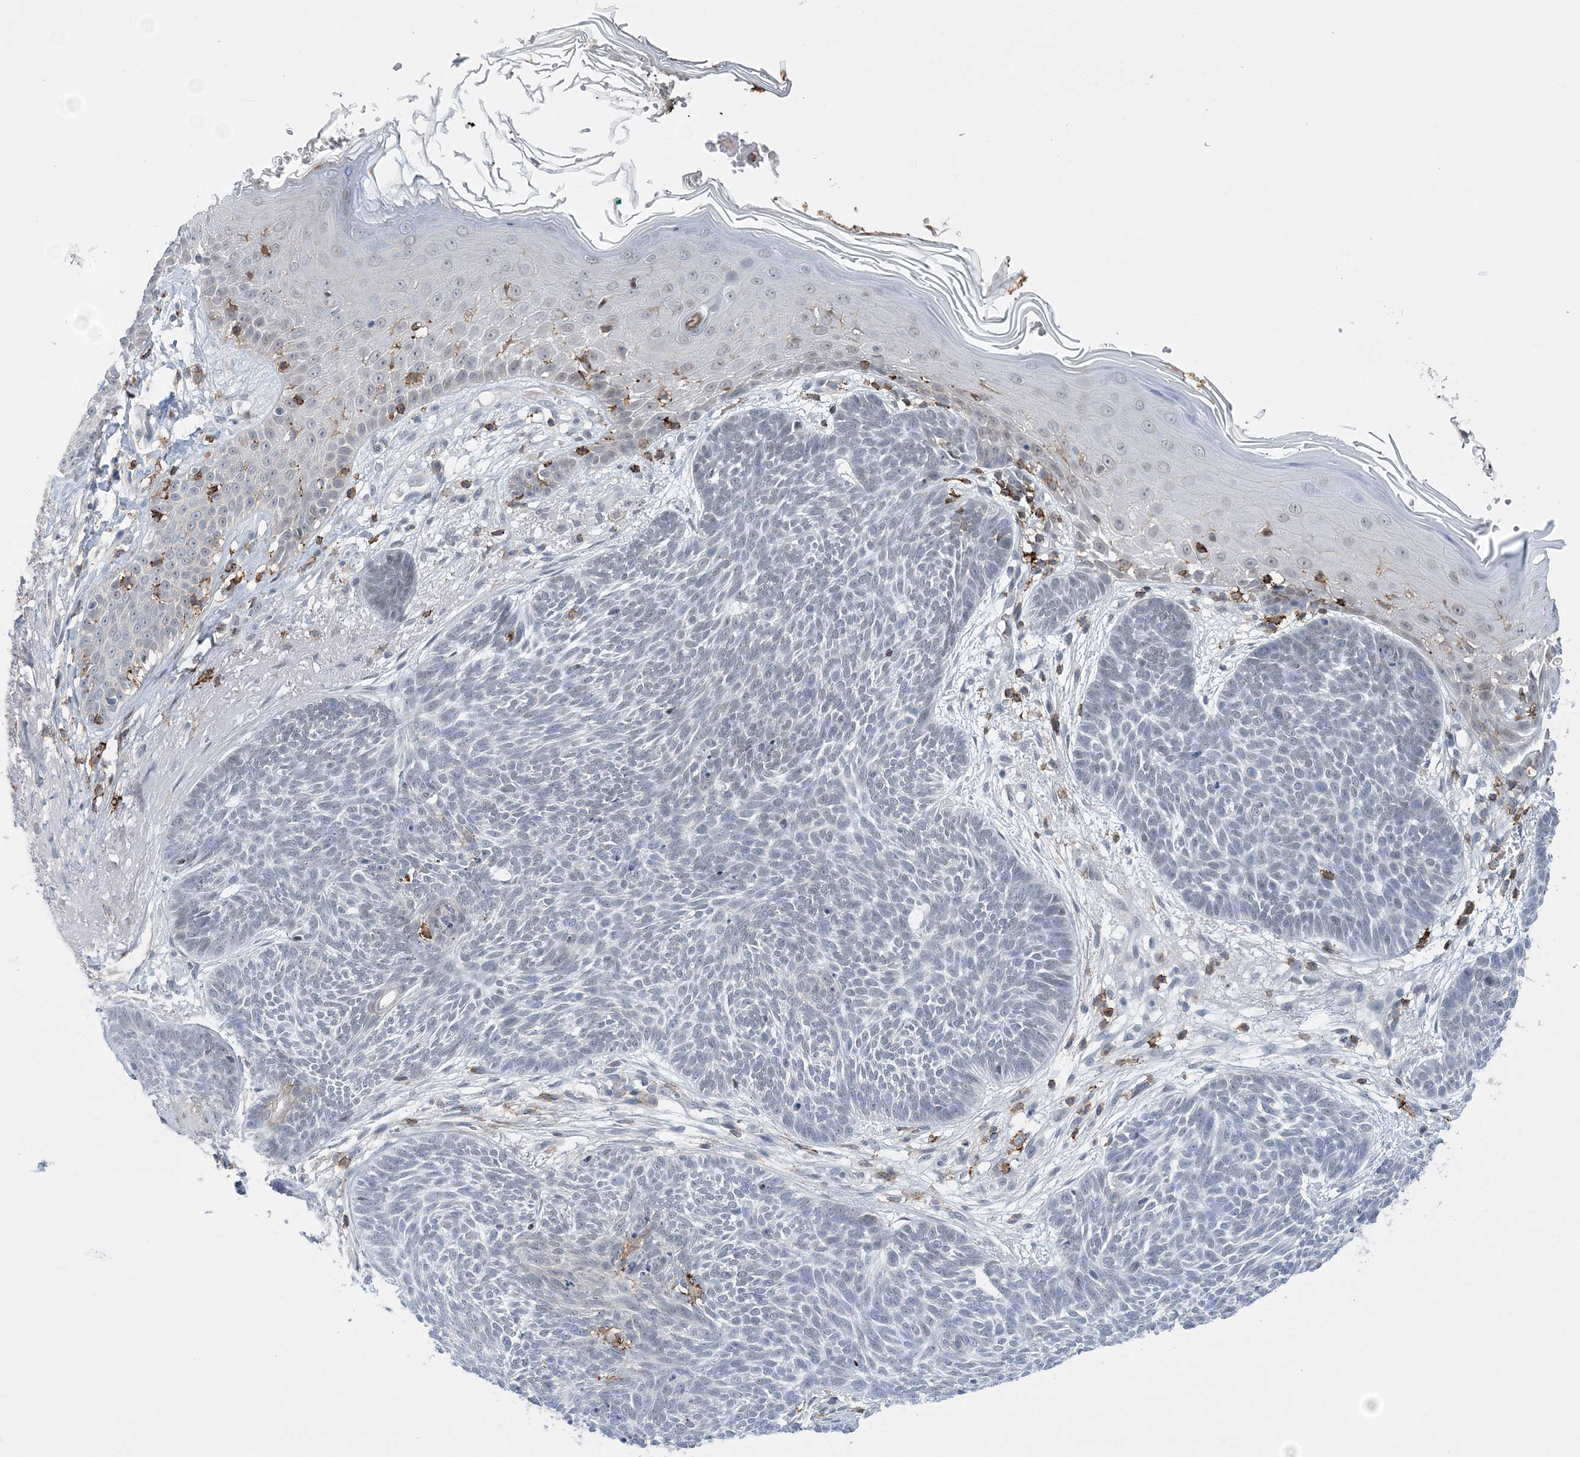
{"staining": {"intensity": "negative", "quantity": "none", "location": "none"}, "tissue": "skin cancer", "cell_type": "Tumor cells", "image_type": "cancer", "snomed": [{"axis": "morphology", "description": "Normal tissue, NOS"}, {"axis": "morphology", "description": "Basal cell carcinoma"}, {"axis": "topography", "description": "Skin"}], "caption": "A histopathology image of skin cancer (basal cell carcinoma) stained for a protein reveals no brown staining in tumor cells.", "gene": "PRMT9", "patient": {"sex": "male", "age": 64}}